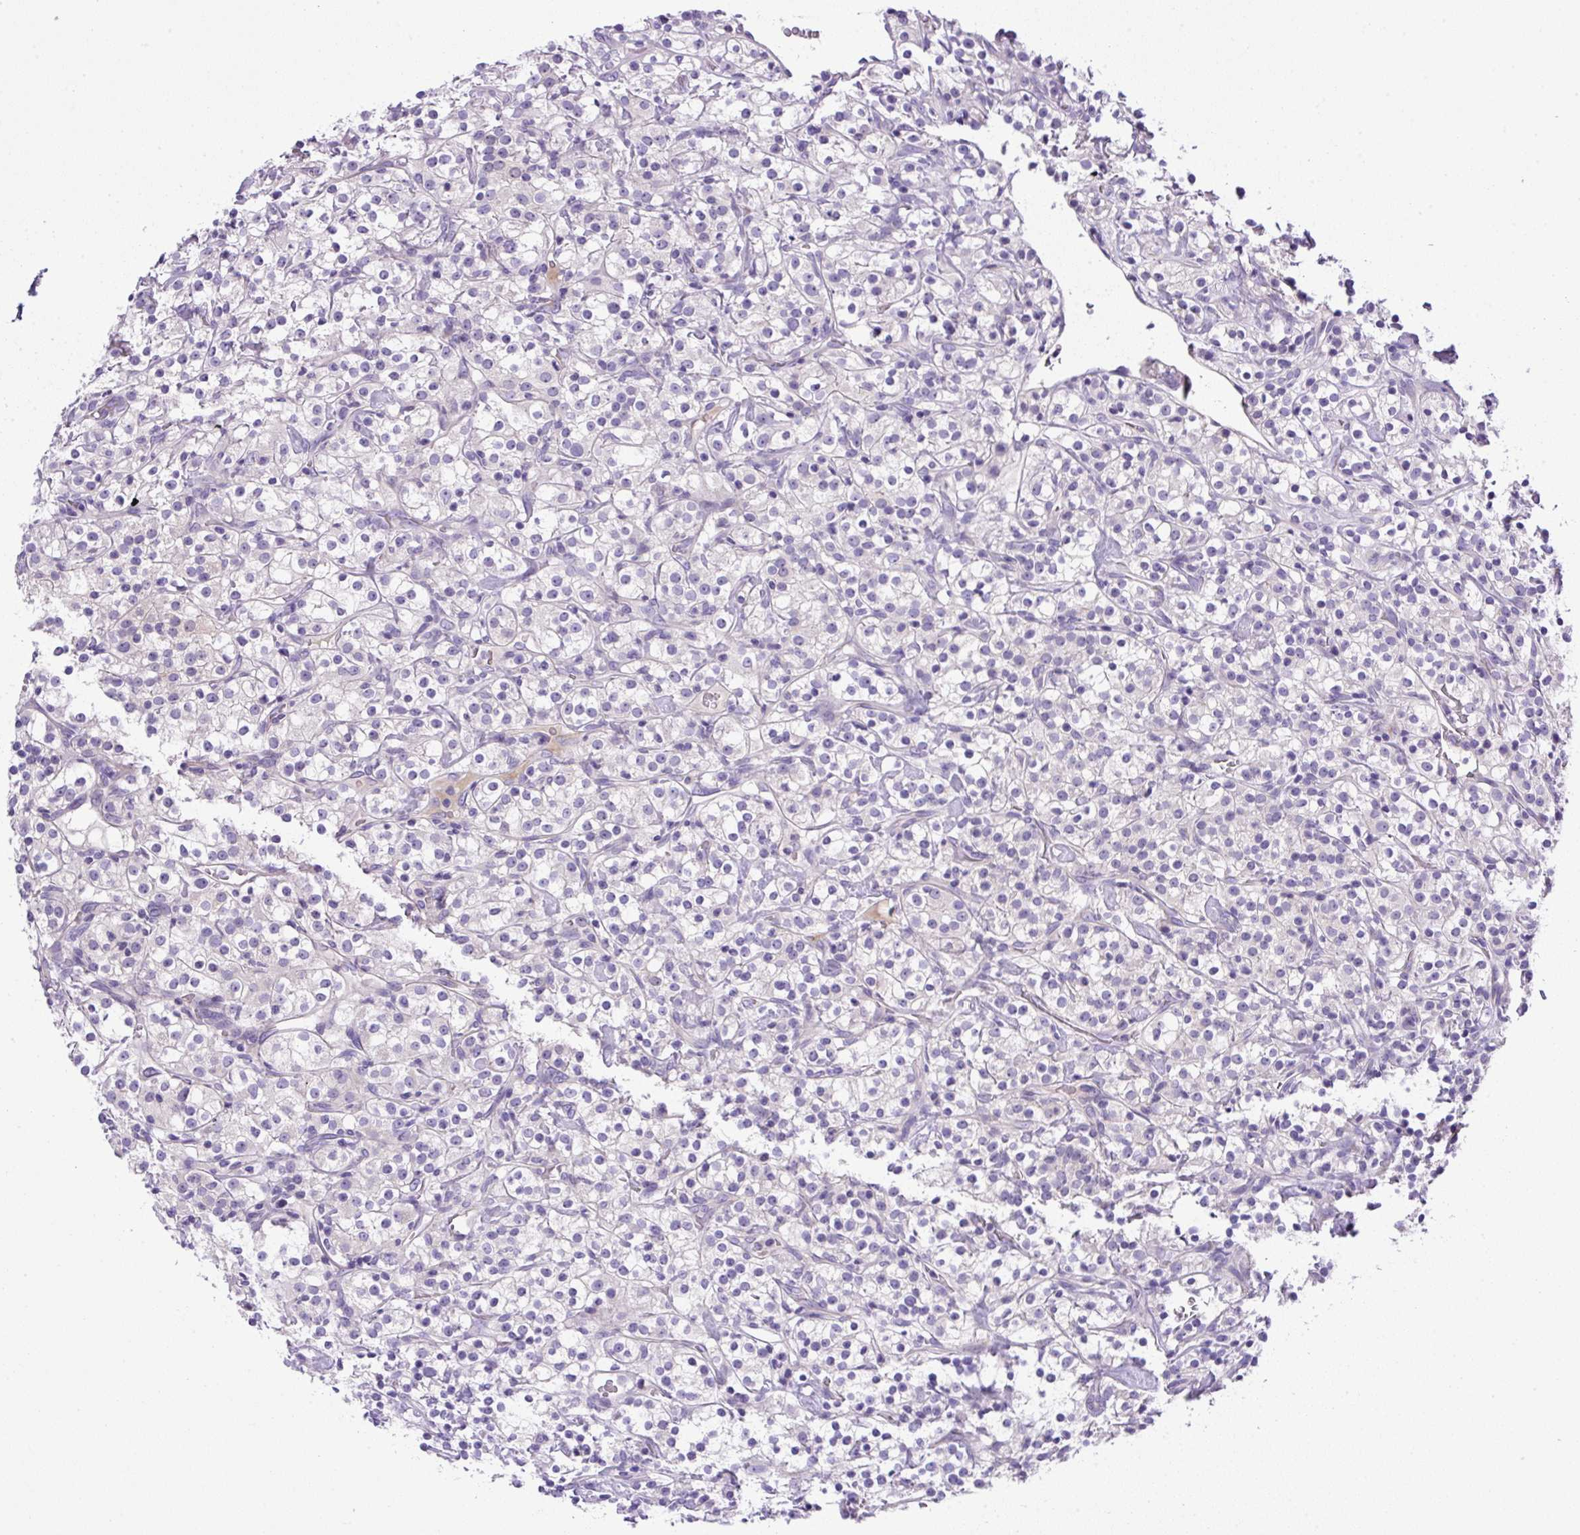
{"staining": {"intensity": "negative", "quantity": "none", "location": "none"}, "tissue": "renal cancer", "cell_type": "Tumor cells", "image_type": "cancer", "snomed": [{"axis": "morphology", "description": "Adenocarcinoma, NOS"}, {"axis": "topography", "description": "Kidney"}], "caption": "This is an immunohistochemistry (IHC) photomicrograph of human adenocarcinoma (renal). There is no positivity in tumor cells.", "gene": "NPTN", "patient": {"sex": "male", "age": 77}}